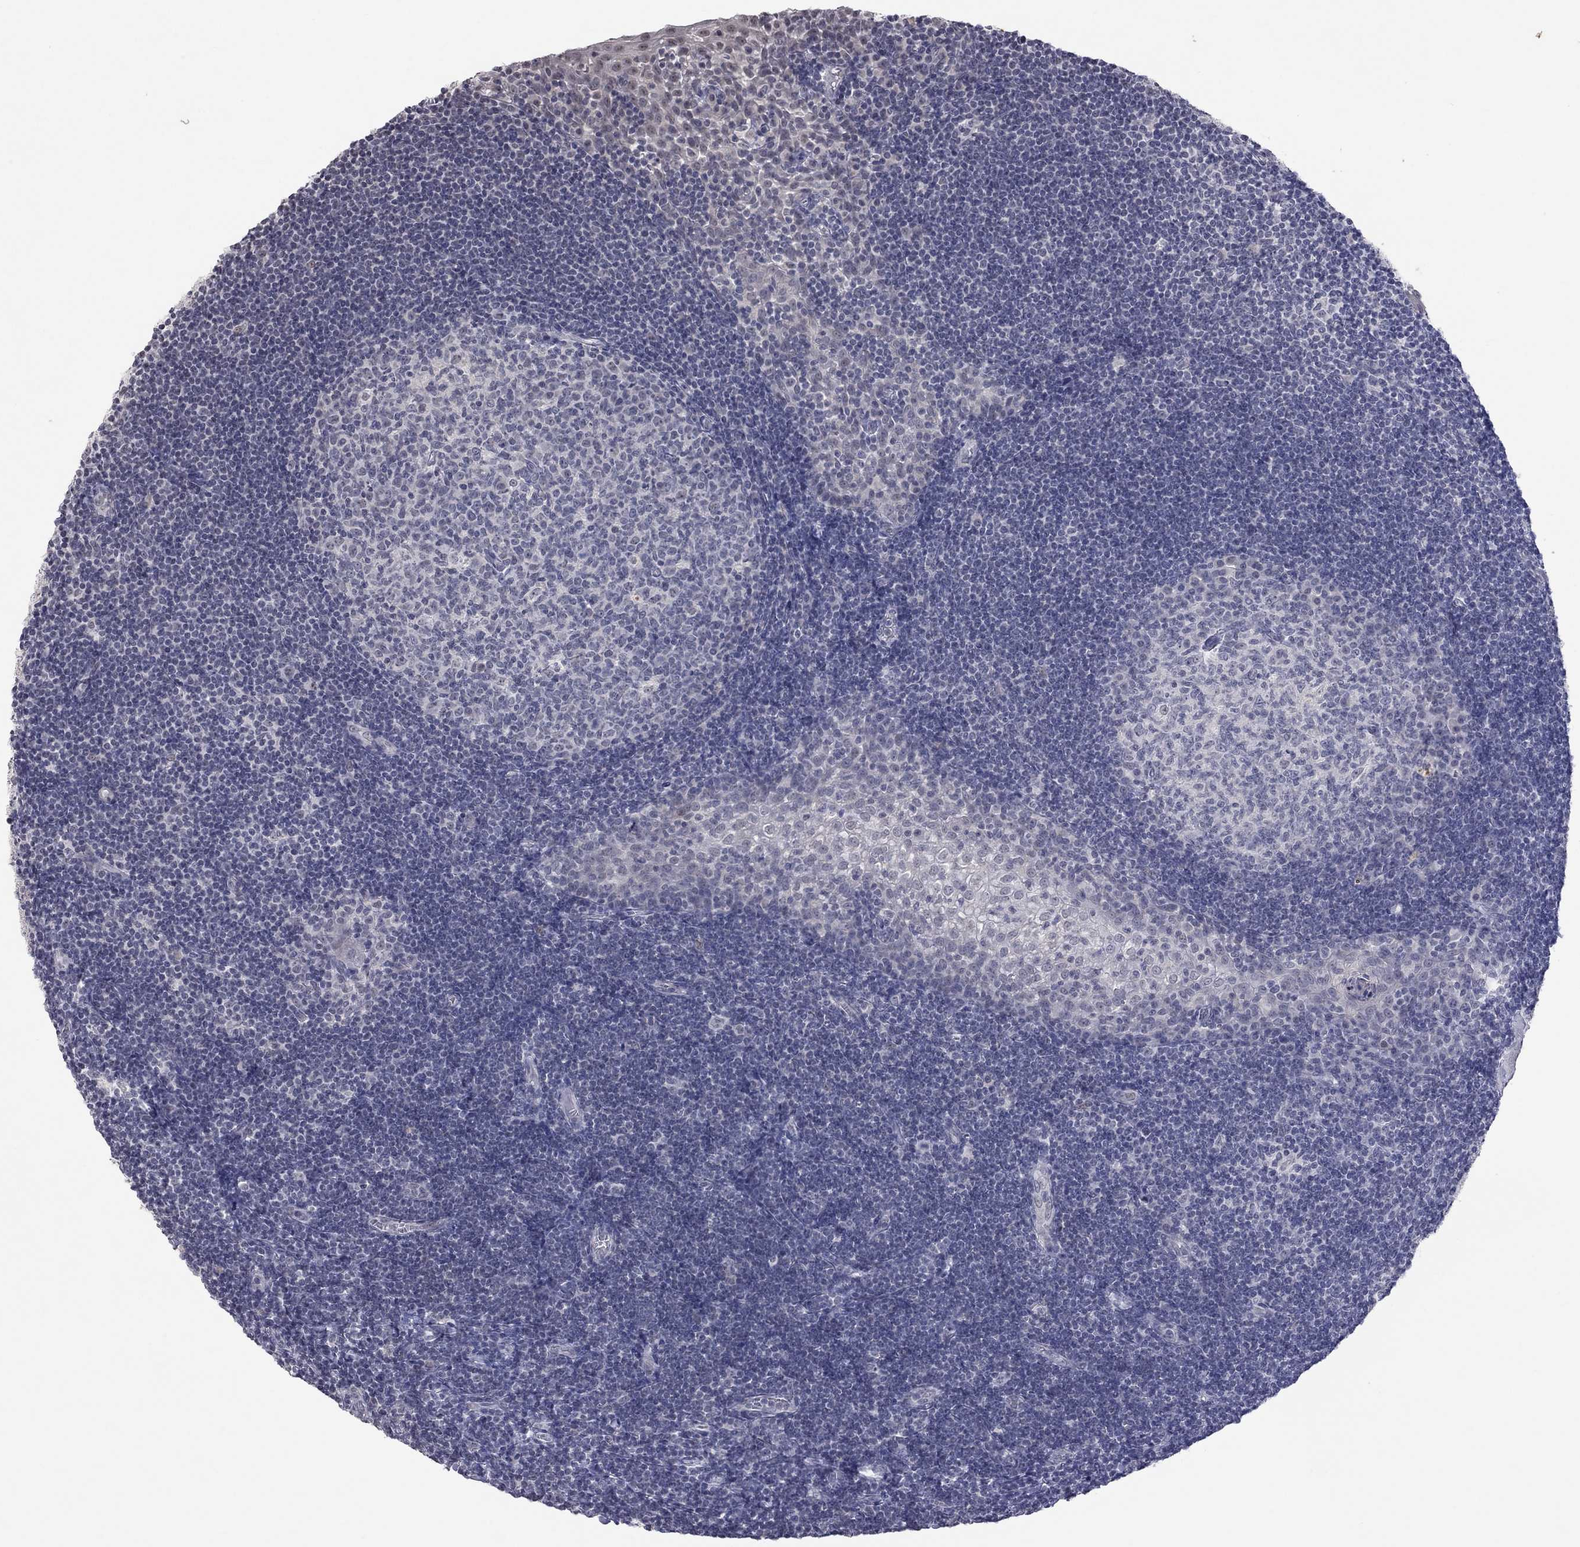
{"staining": {"intensity": "negative", "quantity": "none", "location": "none"}, "tissue": "tonsil", "cell_type": "Germinal center cells", "image_type": "normal", "snomed": [{"axis": "morphology", "description": "Normal tissue, NOS"}, {"axis": "topography", "description": "Tonsil"}], "caption": "Germinal center cells are negative for brown protein staining in normal tonsil.", "gene": "TMEM143", "patient": {"sex": "female", "age": 13}}